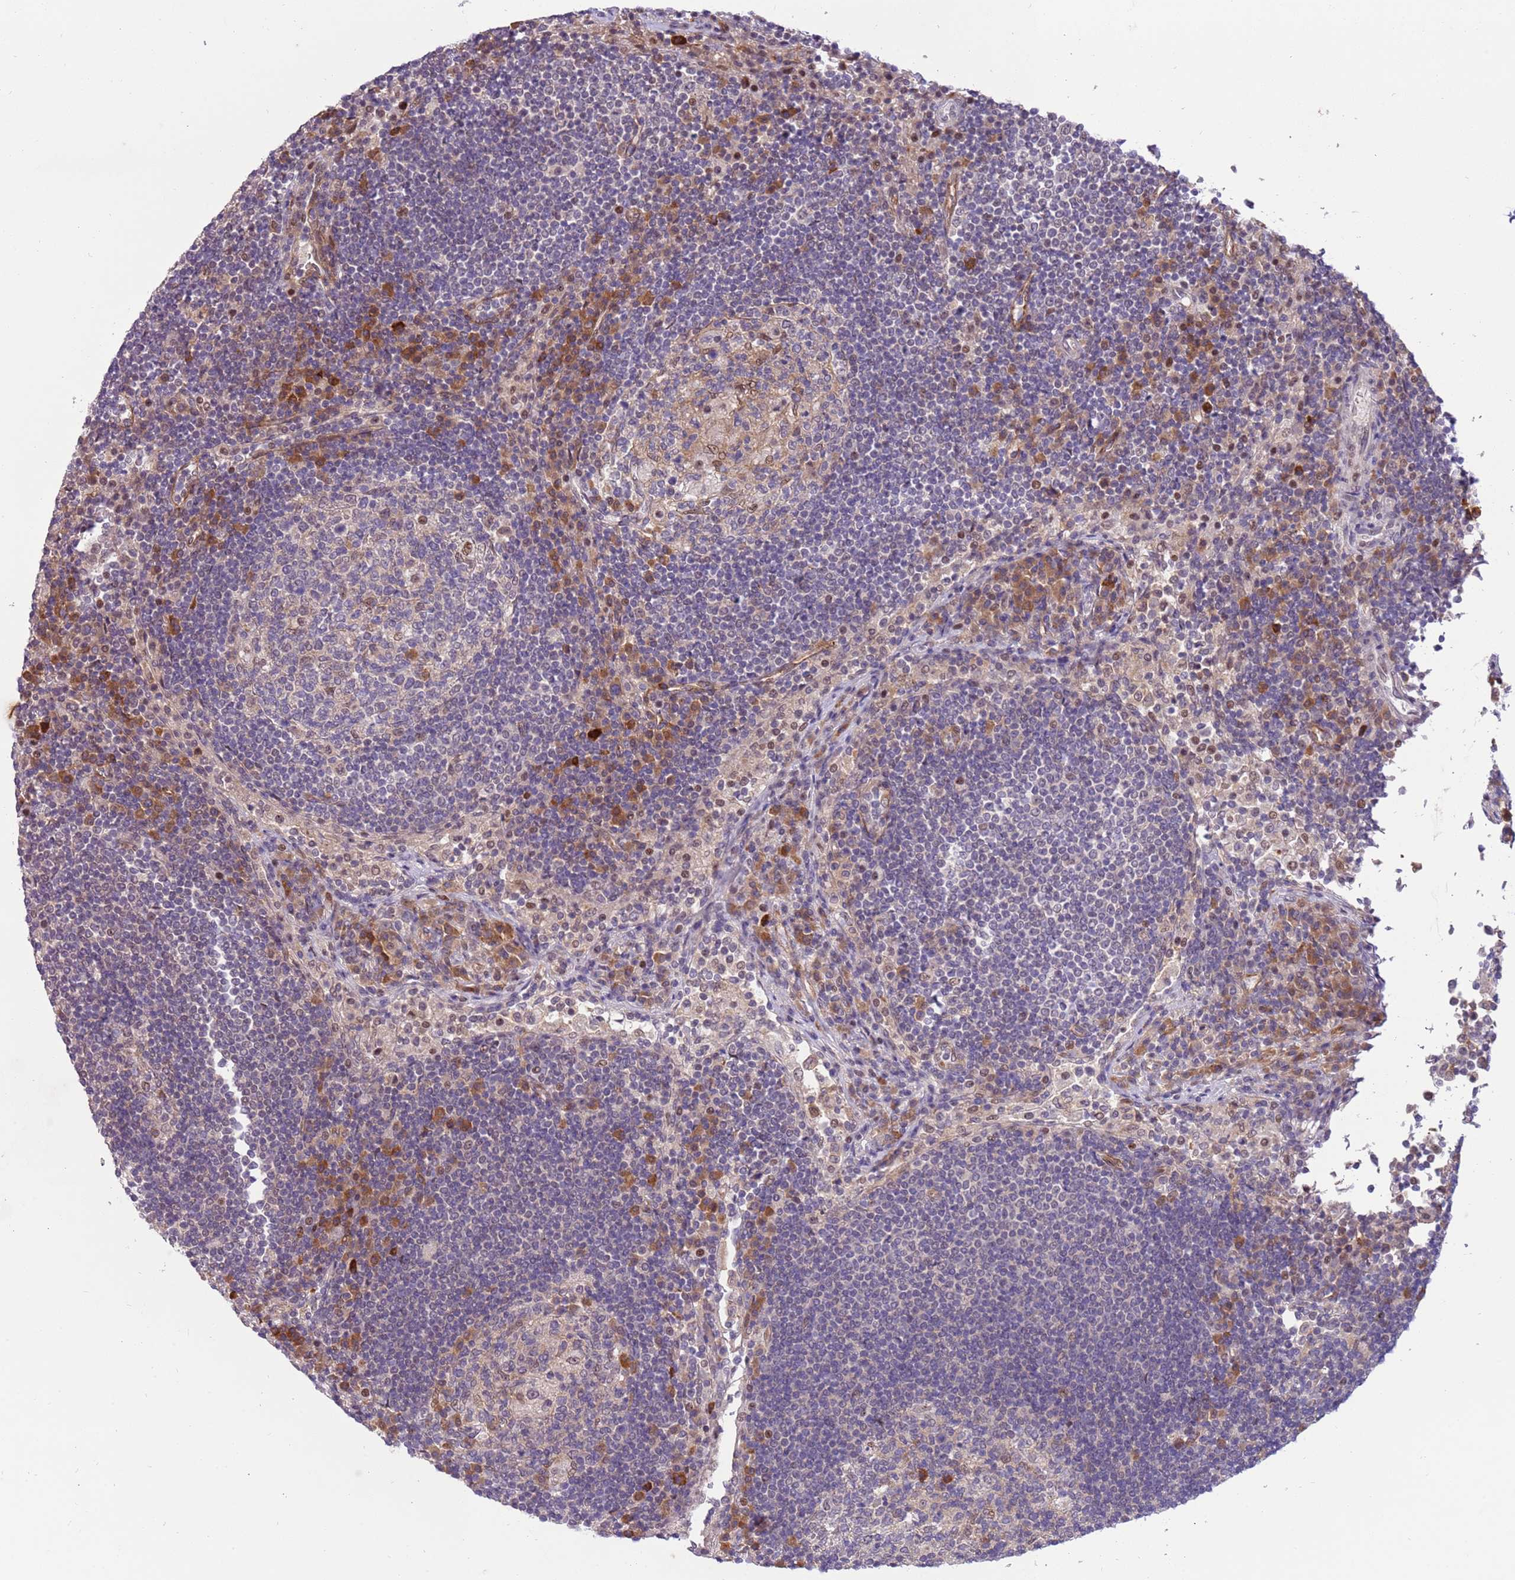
{"staining": {"intensity": "moderate", "quantity": "<25%", "location": "cytoplasmic/membranous"}, "tissue": "lymph node", "cell_type": "Germinal center cells", "image_type": "normal", "snomed": [{"axis": "morphology", "description": "Normal tissue, NOS"}, {"axis": "topography", "description": "Lymph node"}], "caption": "An IHC histopathology image of unremarkable tissue is shown. Protein staining in brown labels moderate cytoplasmic/membranous positivity in lymph node within germinal center cells.", "gene": "MAGEF1", "patient": {"sex": "female", "age": 53}}